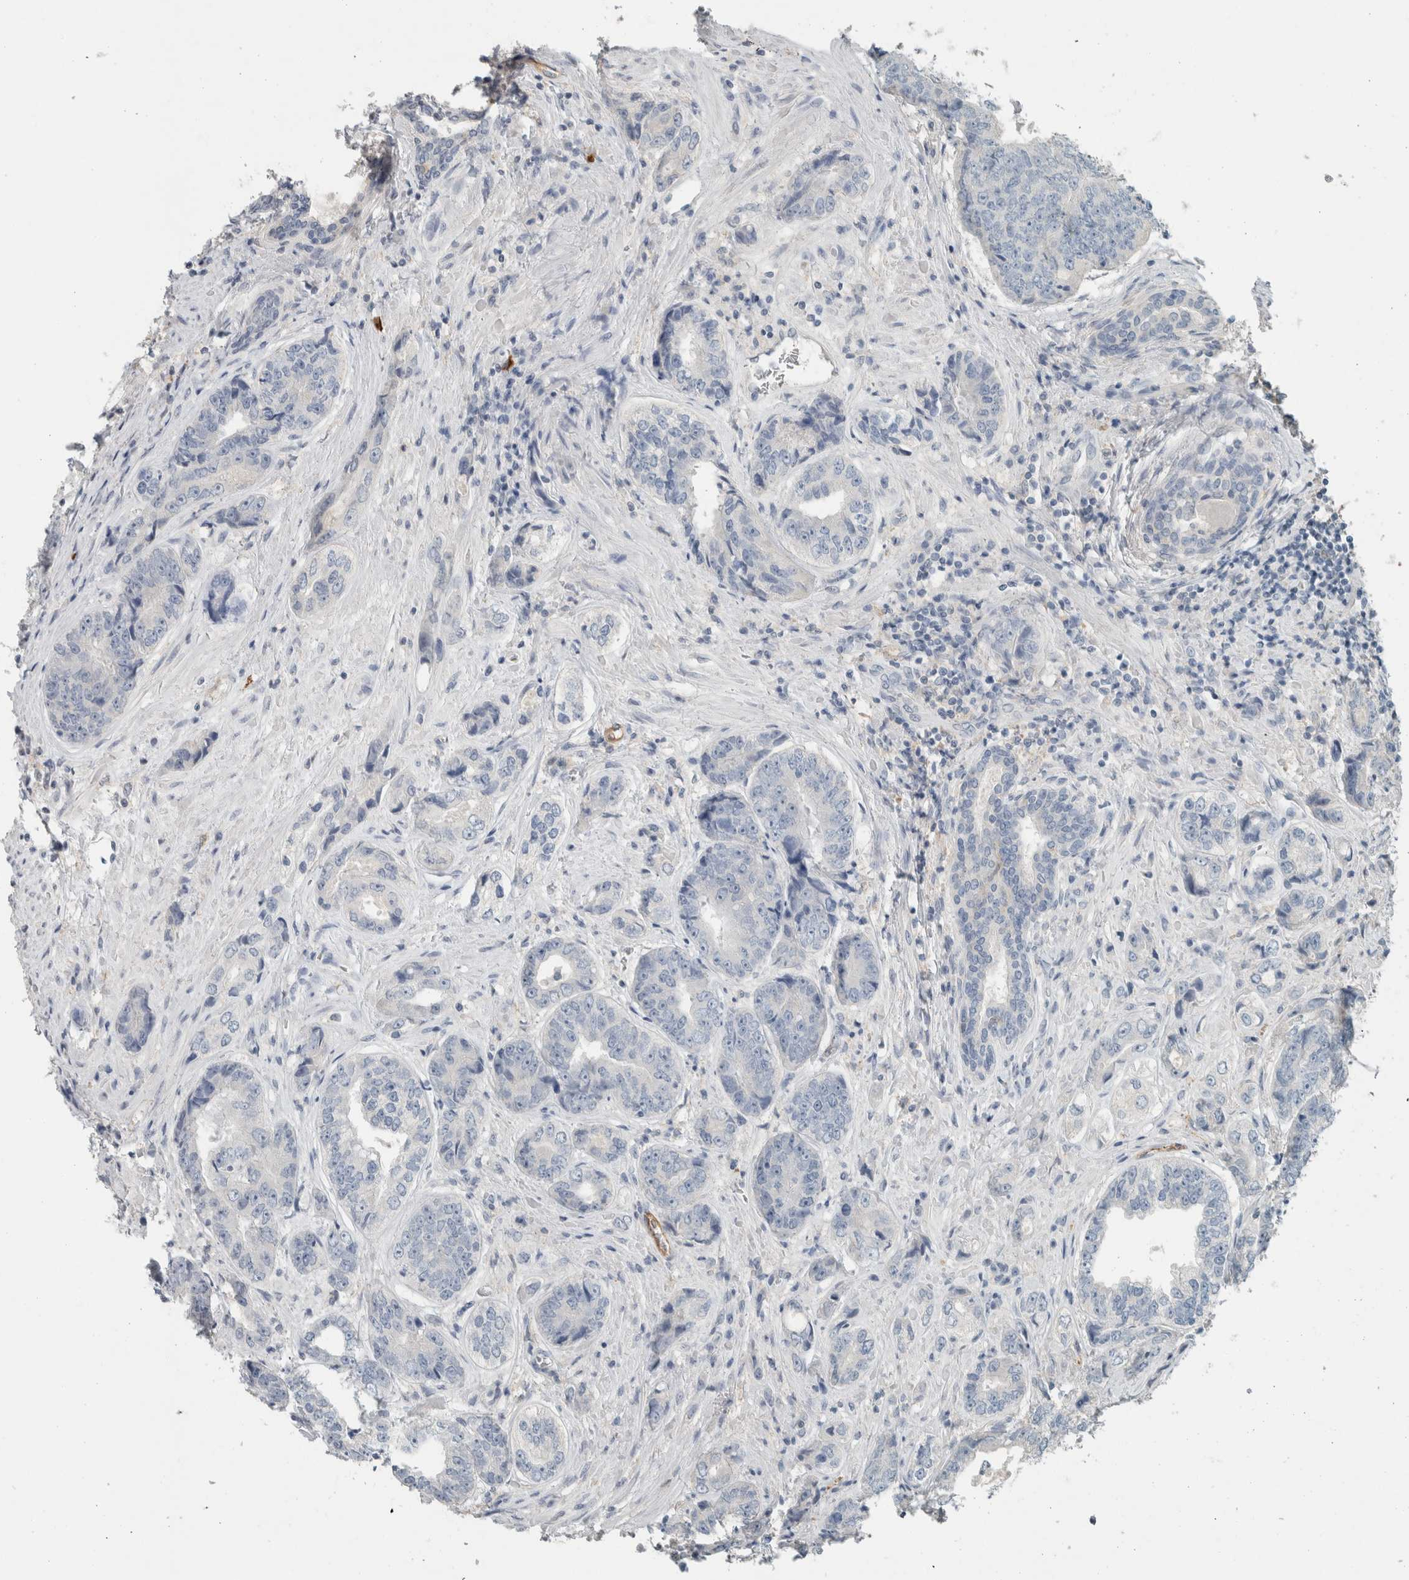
{"staining": {"intensity": "negative", "quantity": "none", "location": "none"}, "tissue": "prostate cancer", "cell_type": "Tumor cells", "image_type": "cancer", "snomed": [{"axis": "morphology", "description": "Adenocarcinoma, High grade"}, {"axis": "topography", "description": "Prostate"}], "caption": "A micrograph of human prostate cancer (high-grade adenocarcinoma) is negative for staining in tumor cells.", "gene": "SCIN", "patient": {"sex": "male", "age": 61}}